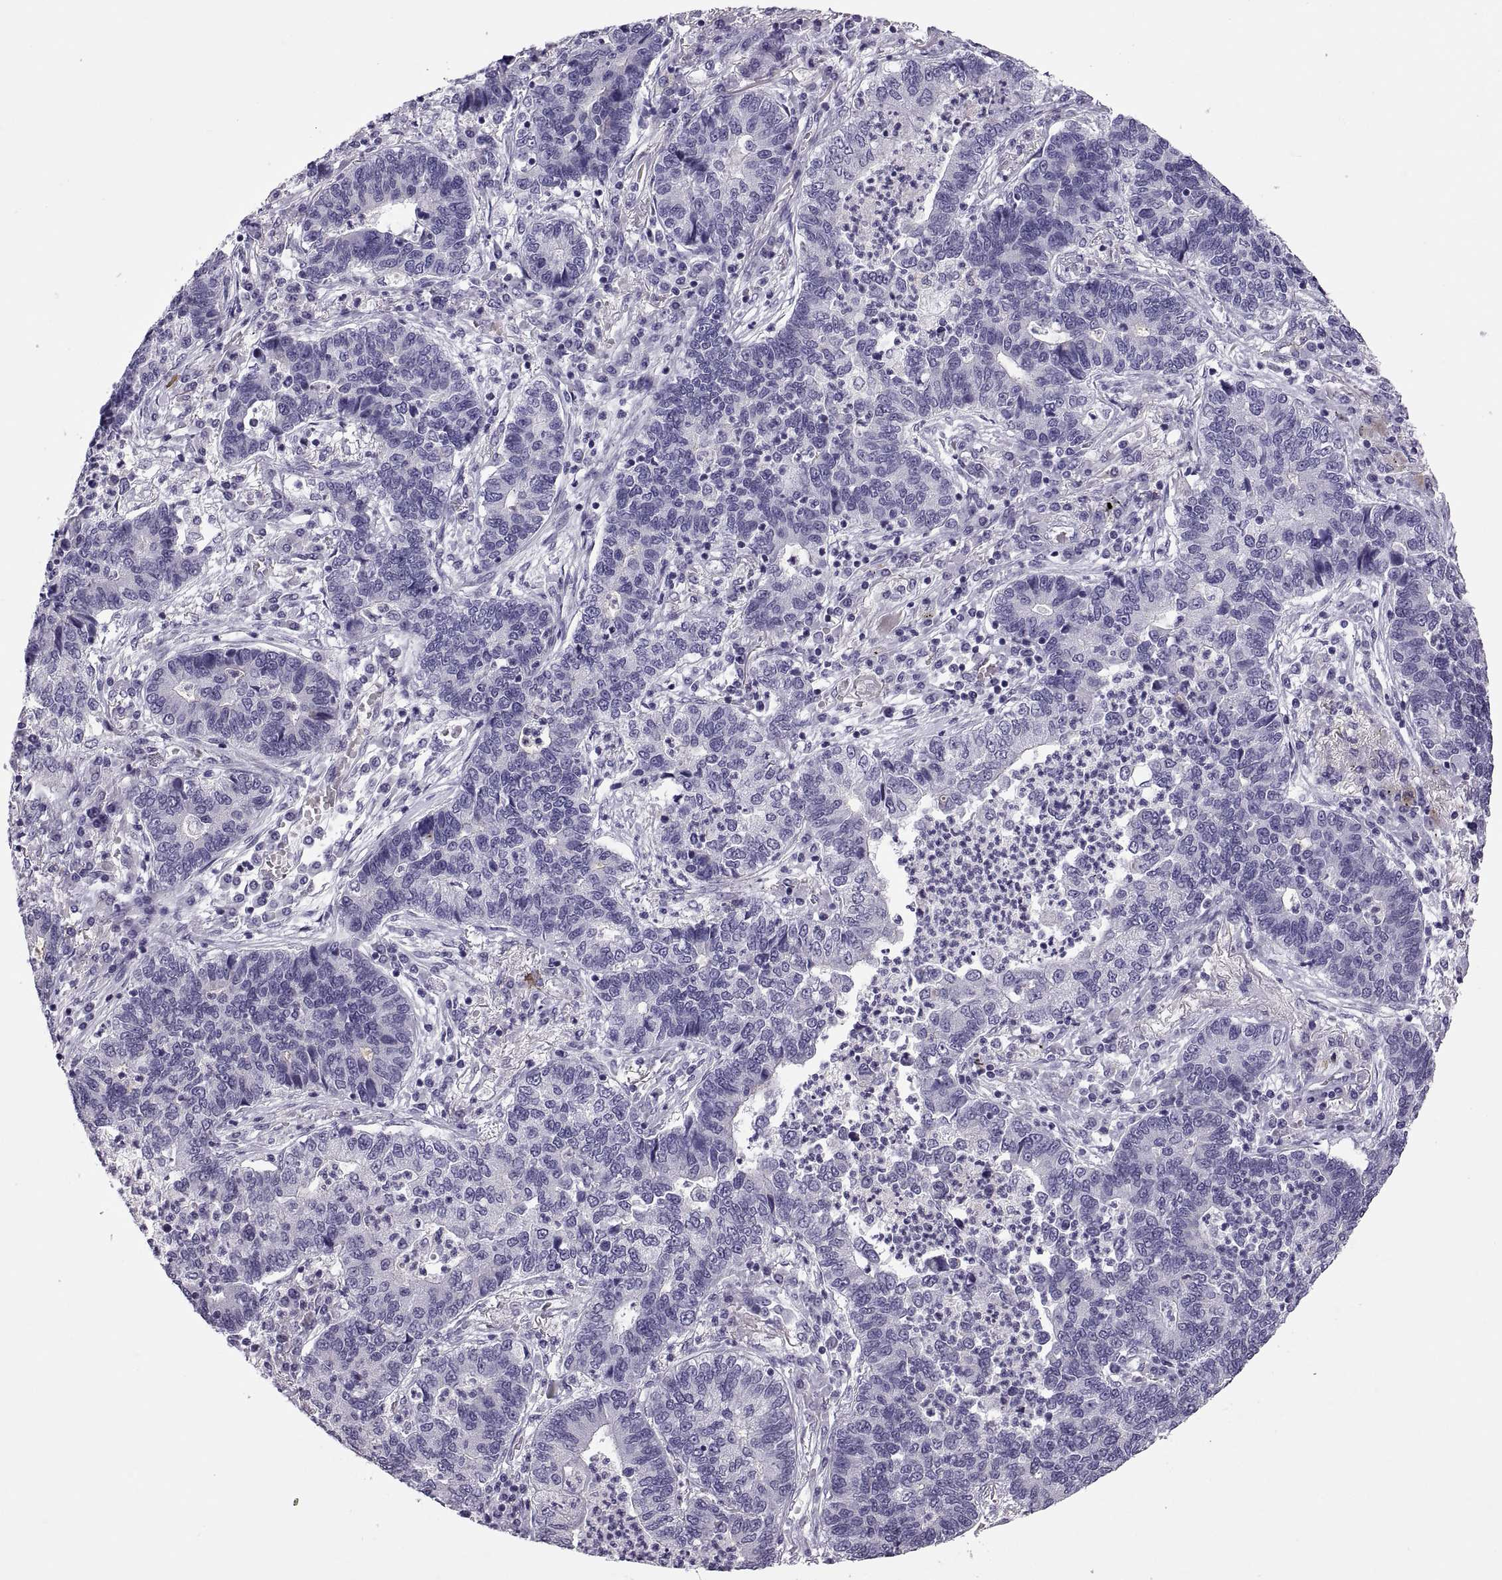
{"staining": {"intensity": "negative", "quantity": "none", "location": "none"}, "tissue": "lung cancer", "cell_type": "Tumor cells", "image_type": "cancer", "snomed": [{"axis": "morphology", "description": "Adenocarcinoma, NOS"}, {"axis": "topography", "description": "Lung"}], "caption": "Immunohistochemistry (IHC) image of neoplastic tissue: lung adenocarcinoma stained with DAB (3,3'-diaminobenzidine) shows no significant protein positivity in tumor cells.", "gene": "QRICH2", "patient": {"sex": "female", "age": 57}}